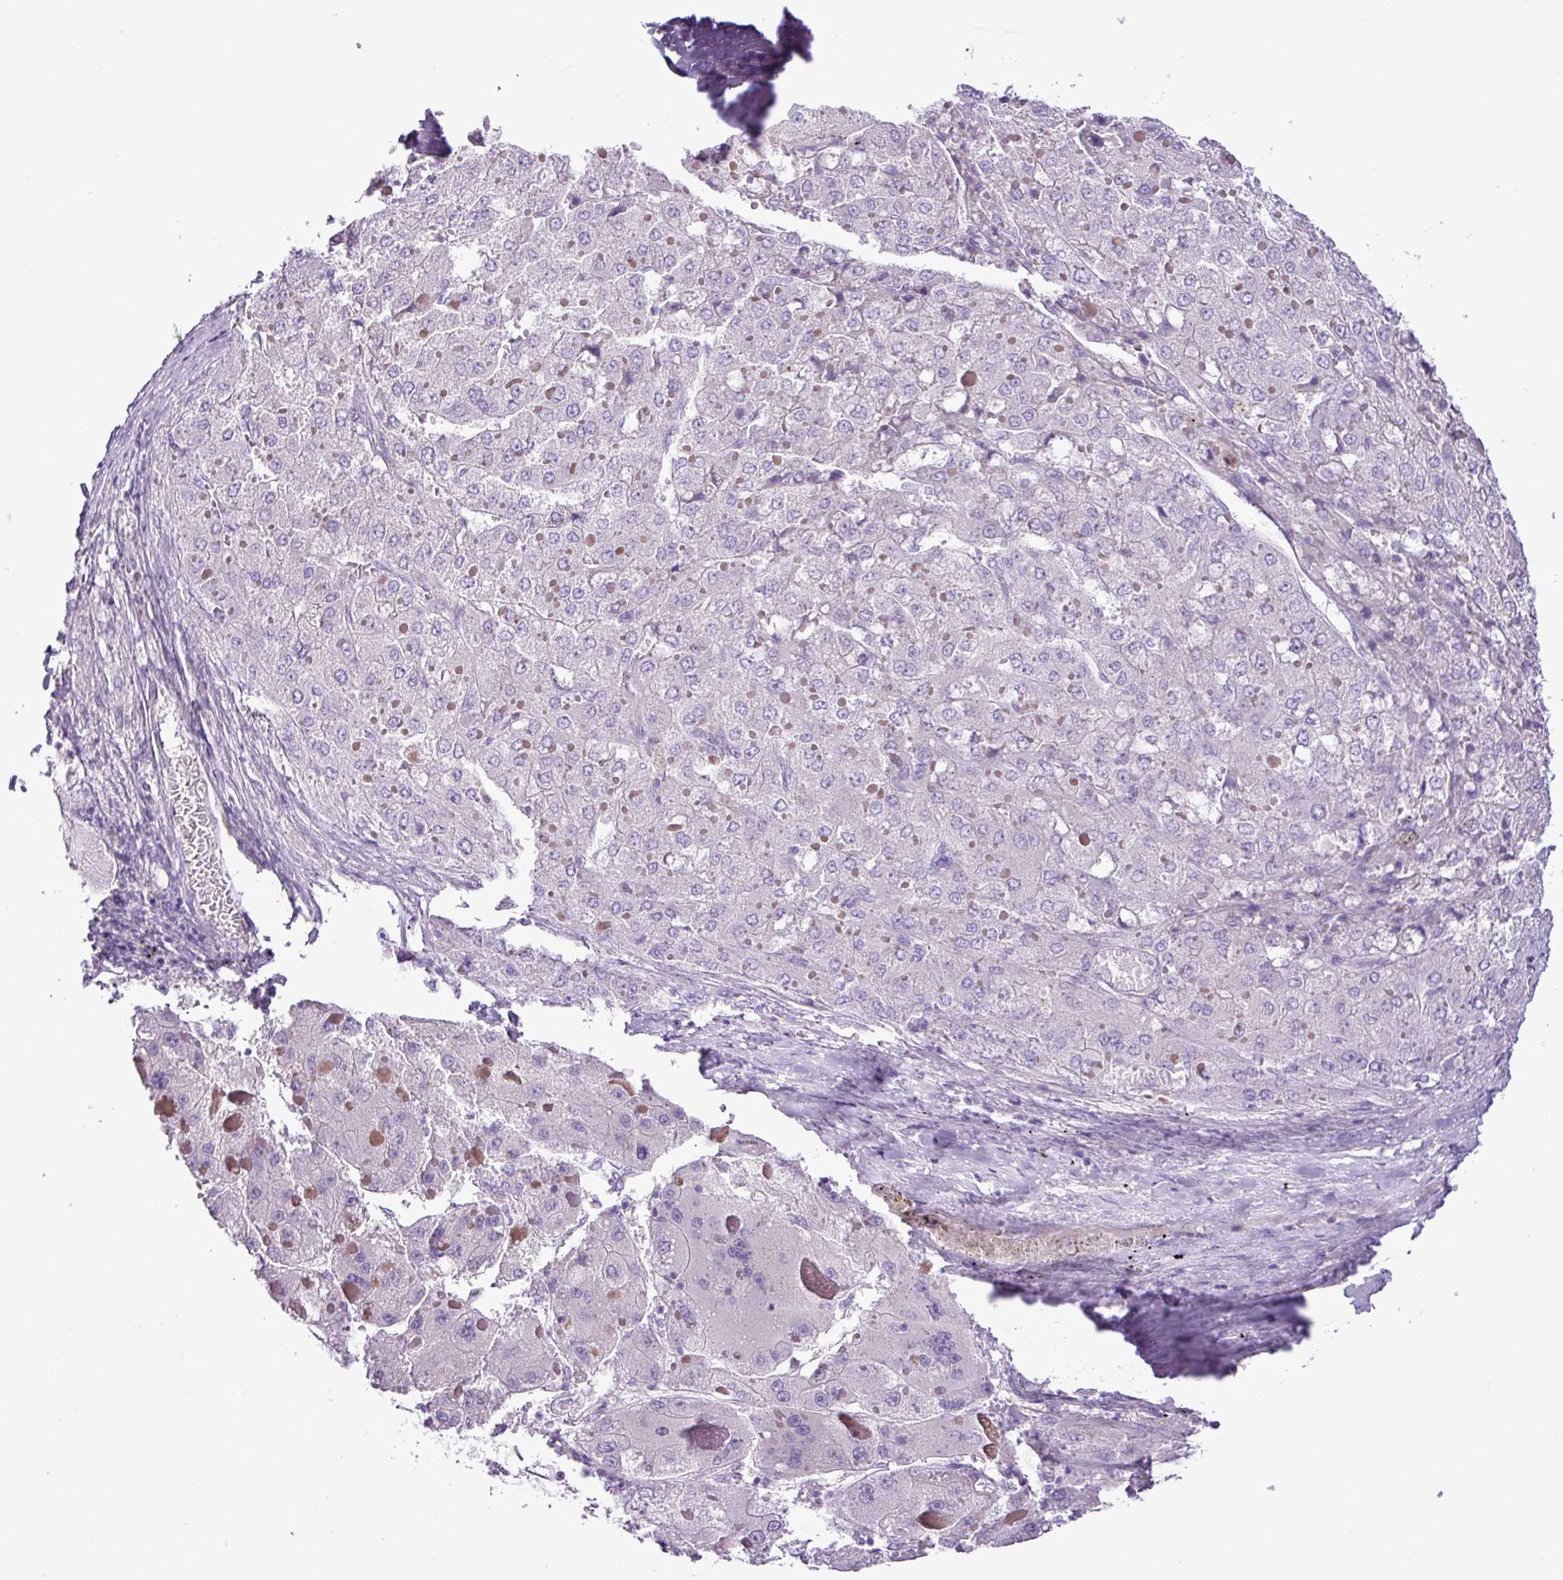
{"staining": {"intensity": "negative", "quantity": "none", "location": "none"}, "tissue": "liver cancer", "cell_type": "Tumor cells", "image_type": "cancer", "snomed": [{"axis": "morphology", "description": "Carcinoma, Hepatocellular, NOS"}, {"axis": "topography", "description": "Liver"}], "caption": "This image is of hepatocellular carcinoma (liver) stained with immunohistochemistry to label a protein in brown with the nuclei are counter-stained blue. There is no expression in tumor cells.", "gene": "ZNF334", "patient": {"sex": "female", "age": 73}}